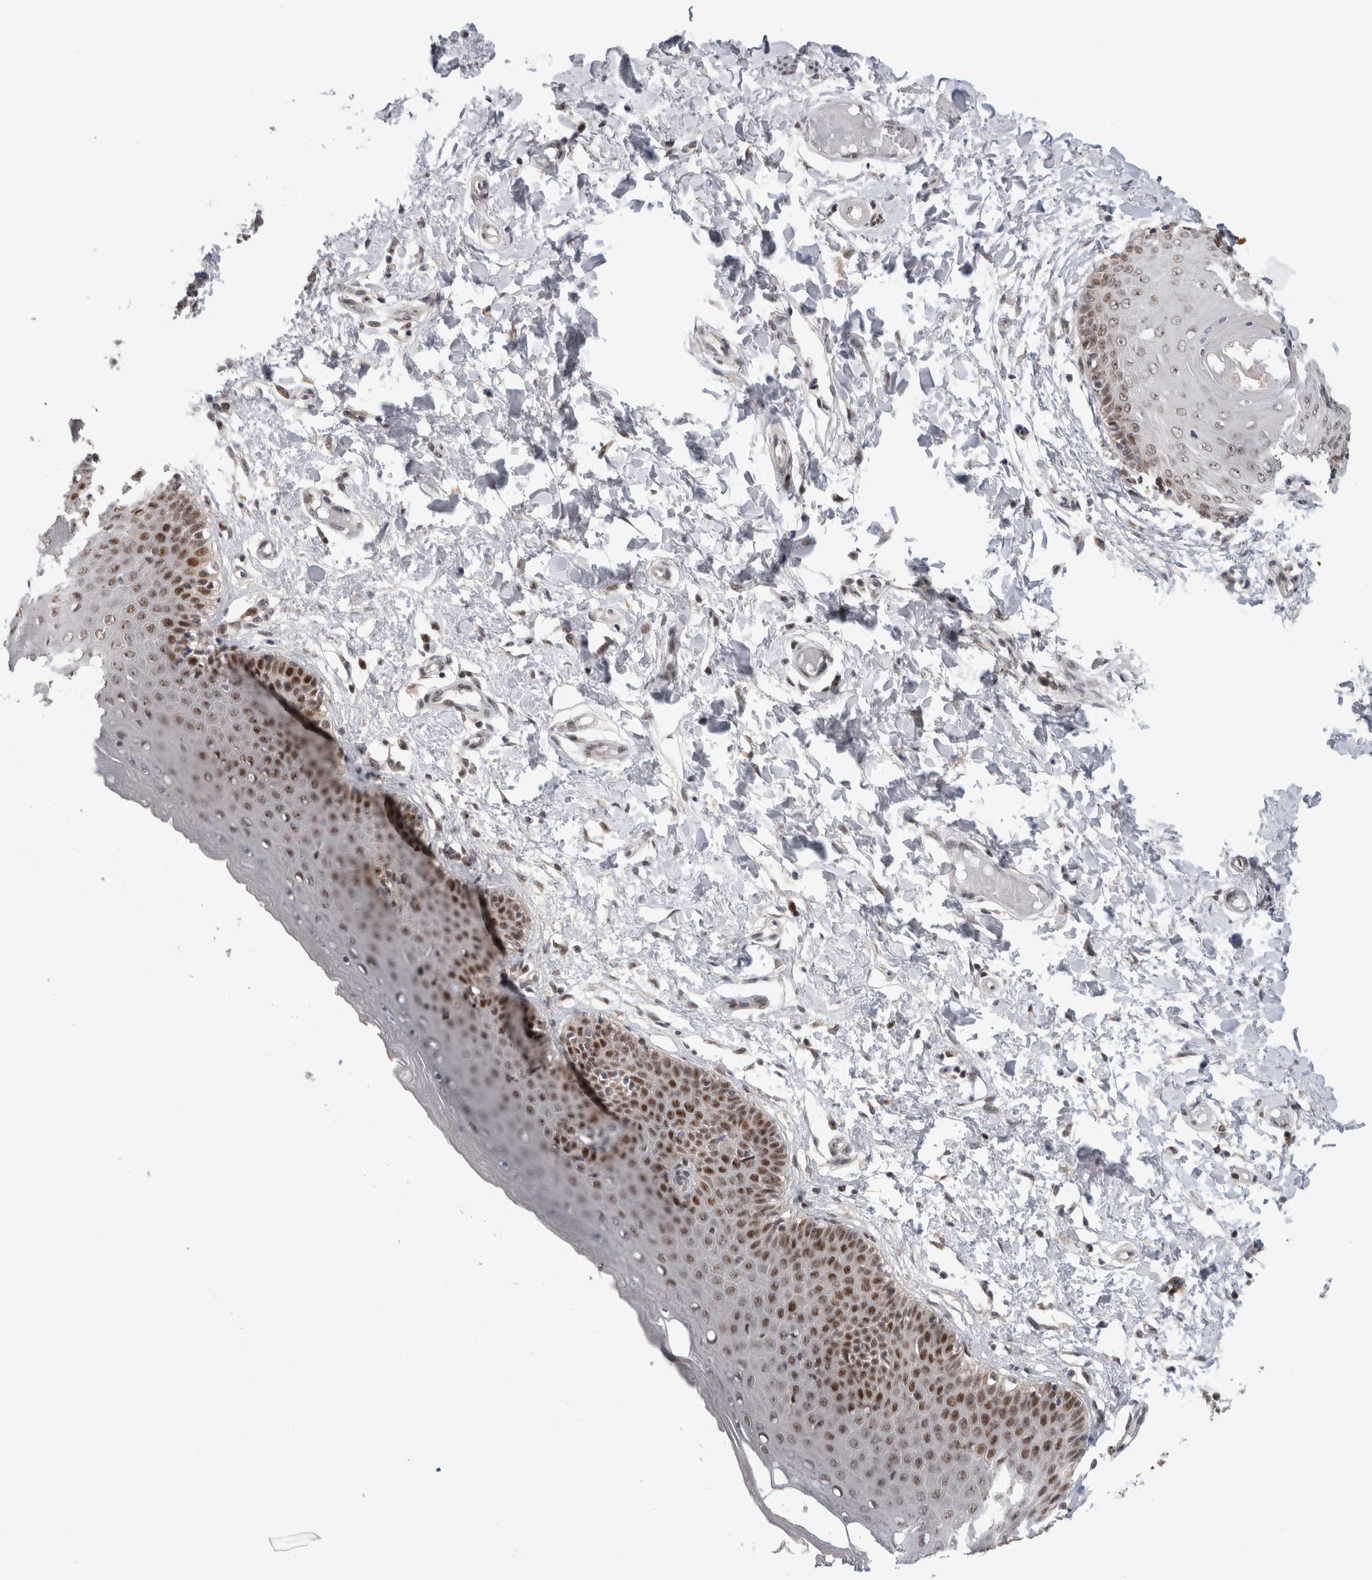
{"staining": {"intensity": "strong", "quantity": ">75%", "location": "nuclear"}, "tissue": "skin", "cell_type": "Epidermal cells", "image_type": "normal", "snomed": [{"axis": "morphology", "description": "Normal tissue, NOS"}, {"axis": "topography", "description": "Vulva"}], "caption": "High-magnification brightfield microscopy of benign skin stained with DAB (brown) and counterstained with hematoxylin (blue). epidermal cells exhibit strong nuclear staining is appreciated in approximately>75% of cells. Ihc stains the protein of interest in brown and the nuclei are stained blue.", "gene": "ZNF521", "patient": {"sex": "female", "age": 66}}